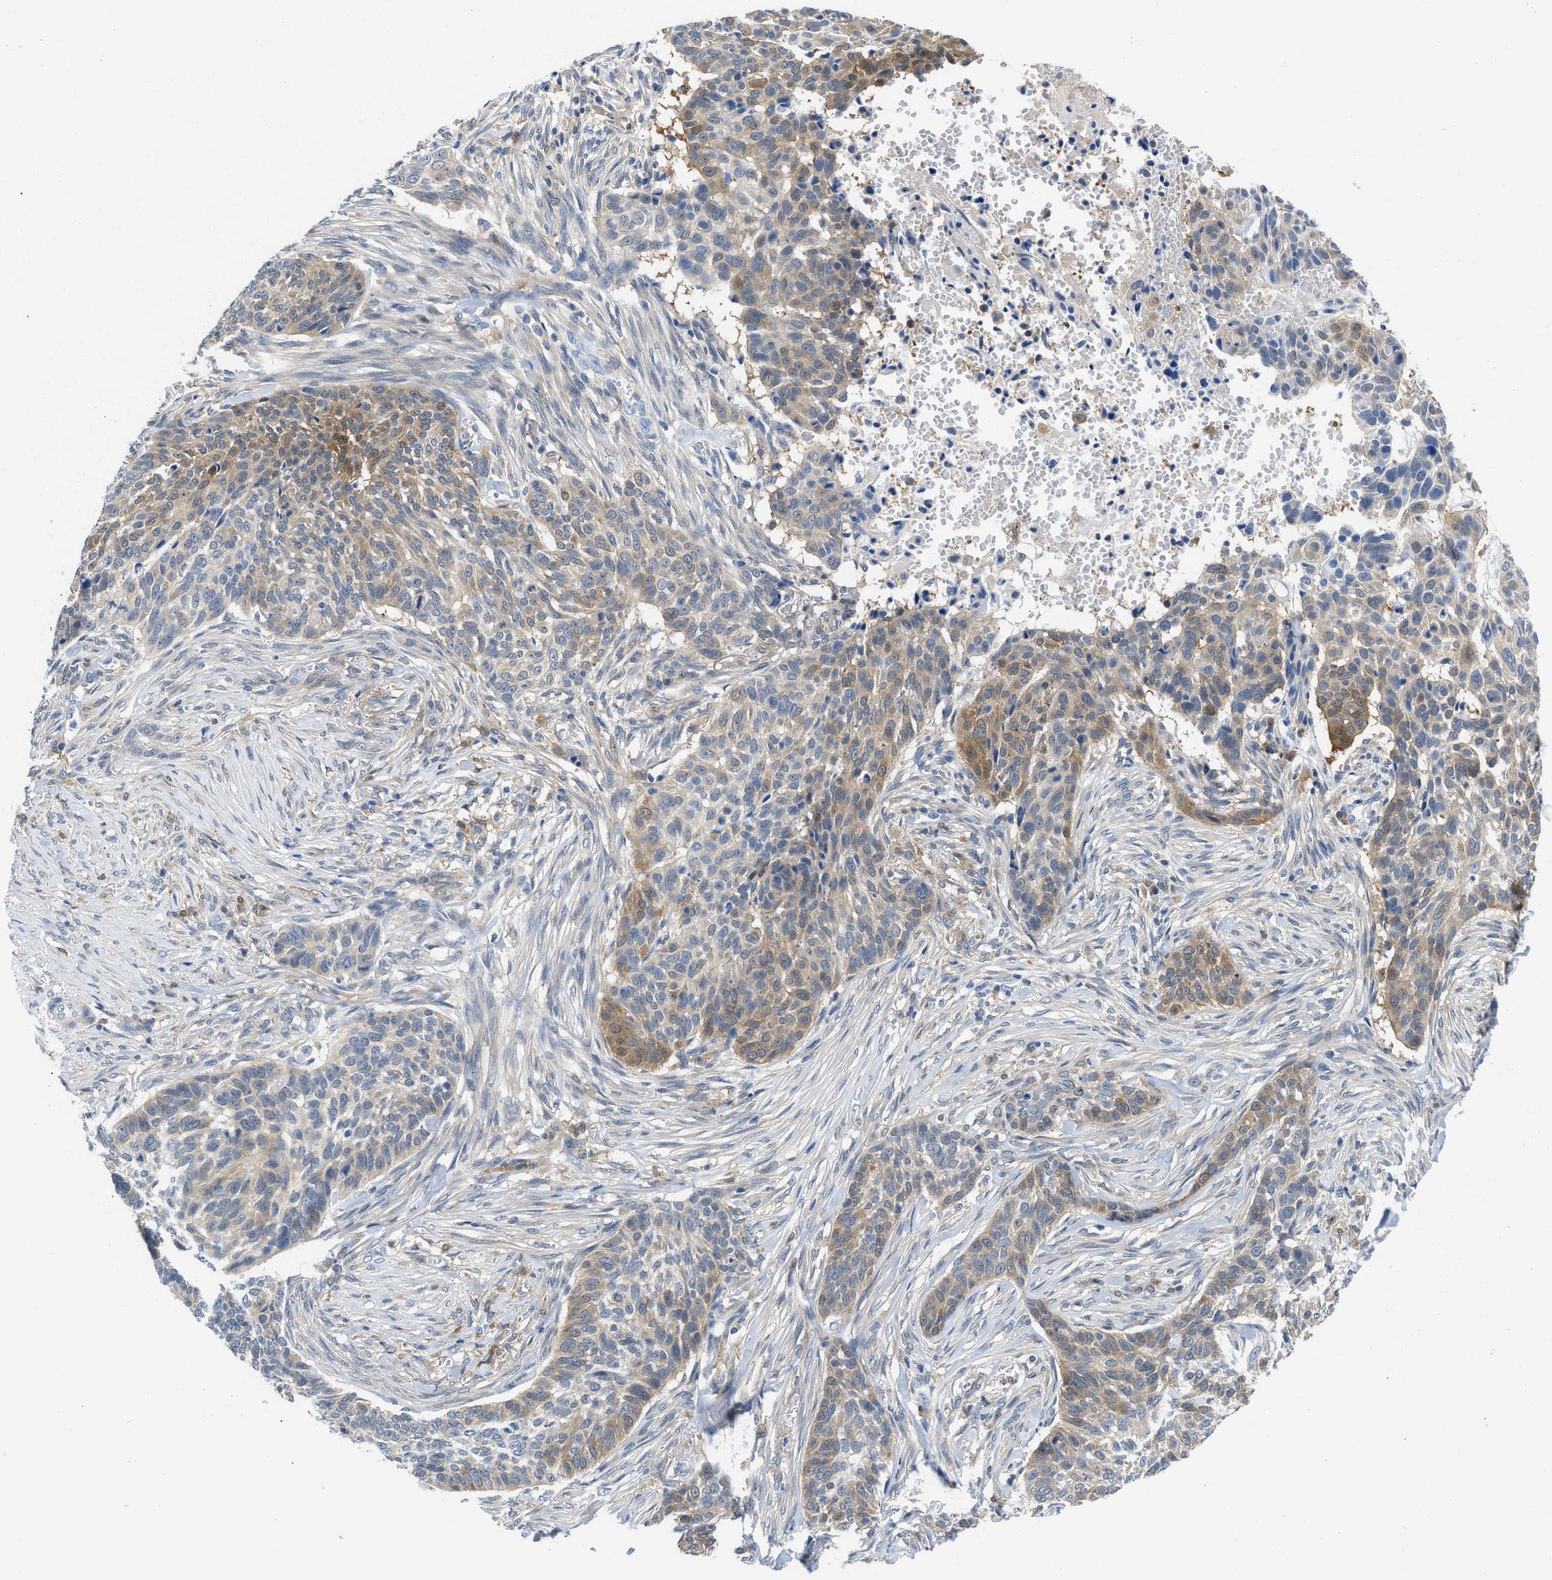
{"staining": {"intensity": "moderate", "quantity": "<25%", "location": "cytoplasmic/membranous"}, "tissue": "skin cancer", "cell_type": "Tumor cells", "image_type": "cancer", "snomed": [{"axis": "morphology", "description": "Basal cell carcinoma"}, {"axis": "topography", "description": "Skin"}], "caption": "Basal cell carcinoma (skin) stained with a protein marker displays moderate staining in tumor cells.", "gene": "CBR1", "patient": {"sex": "male", "age": 85}}